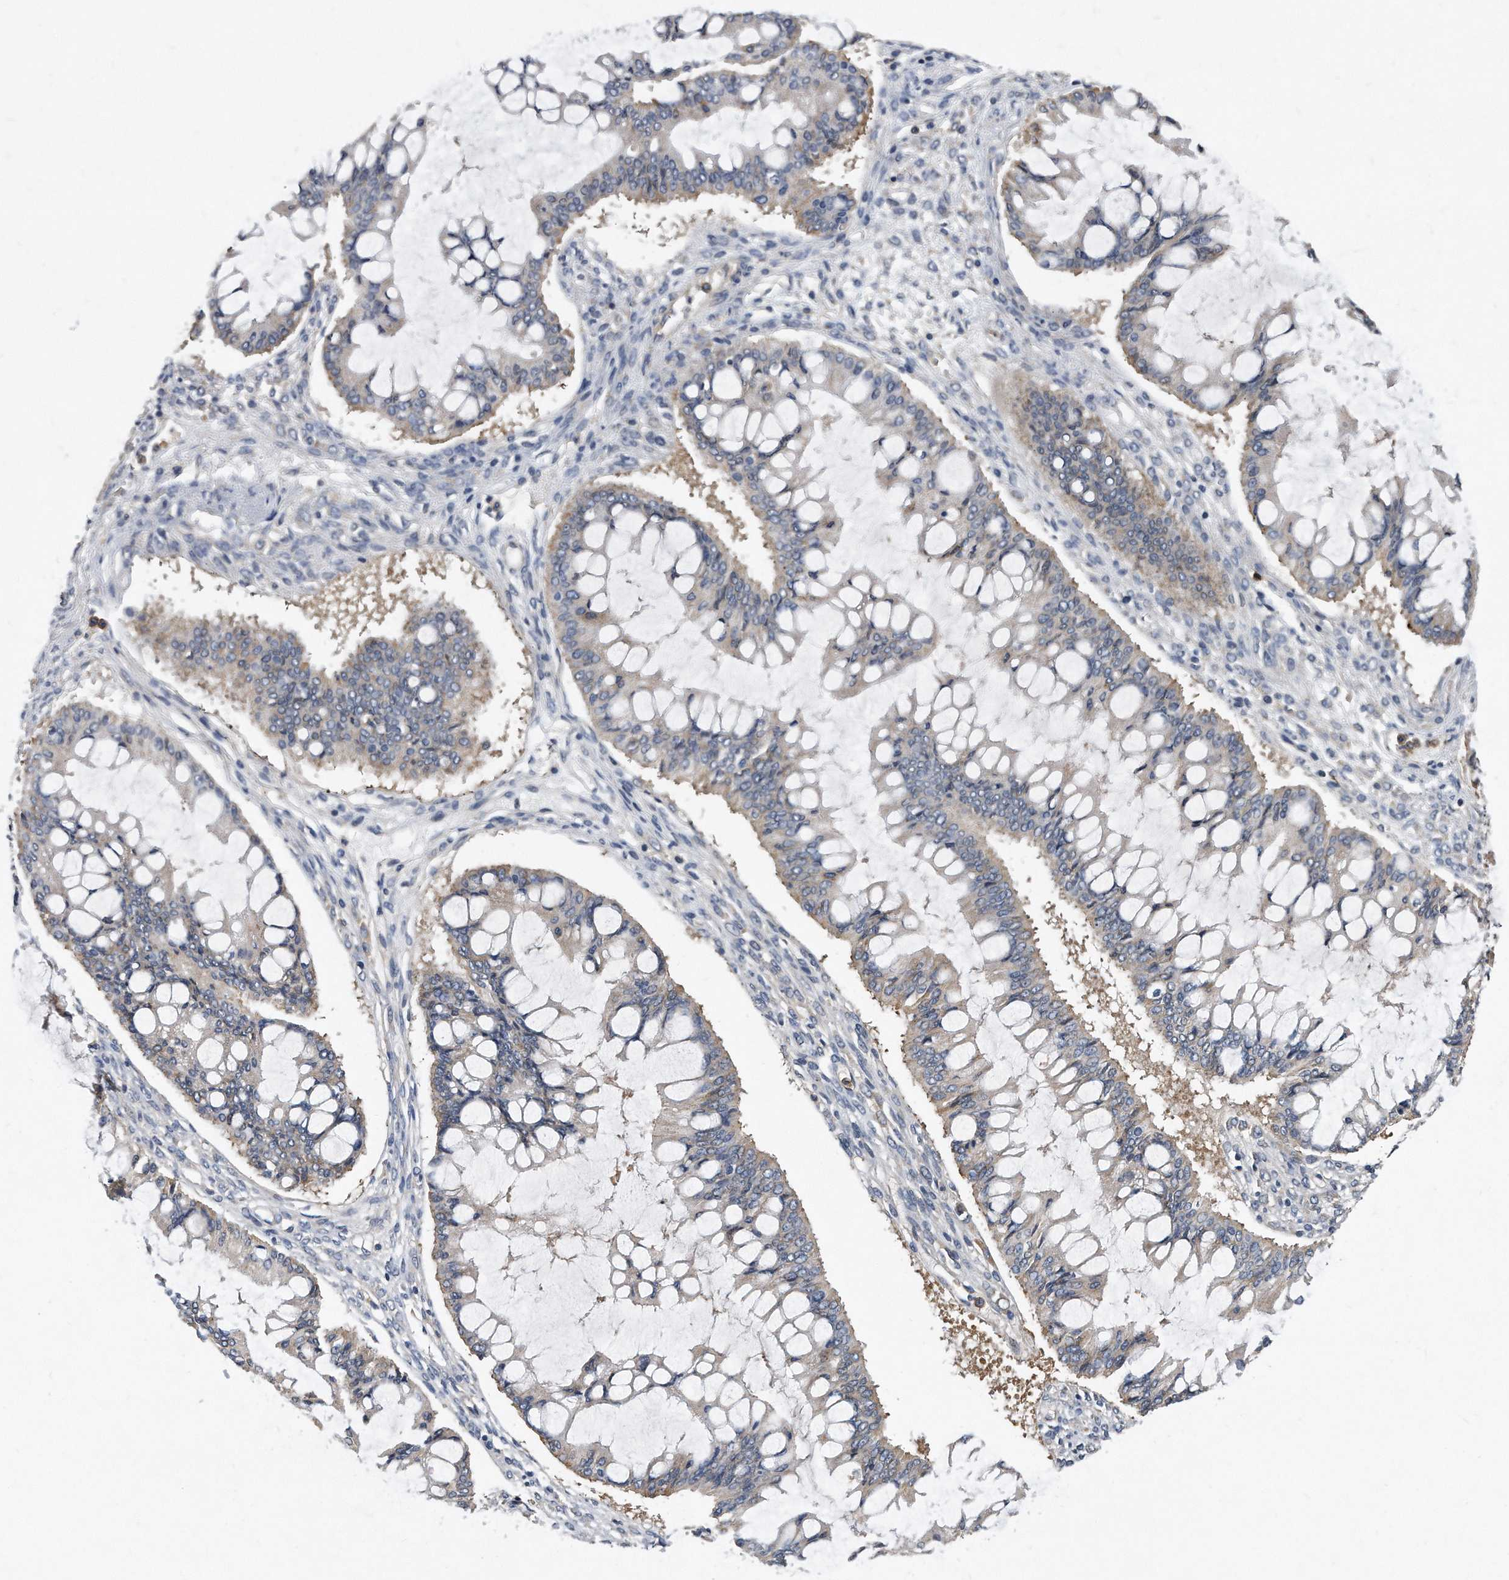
{"staining": {"intensity": "weak", "quantity": "<25%", "location": "cytoplasmic/membranous"}, "tissue": "ovarian cancer", "cell_type": "Tumor cells", "image_type": "cancer", "snomed": [{"axis": "morphology", "description": "Cystadenocarcinoma, mucinous, NOS"}, {"axis": "topography", "description": "Ovary"}], "caption": "Protein analysis of mucinous cystadenocarcinoma (ovarian) reveals no significant expression in tumor cells. (DAB (3,3'-diaminobenzidine) immunohistochemistry (IHC), high magnification).", "gene": "ATG5", "patient": {"sex": "female", "age": 73}}